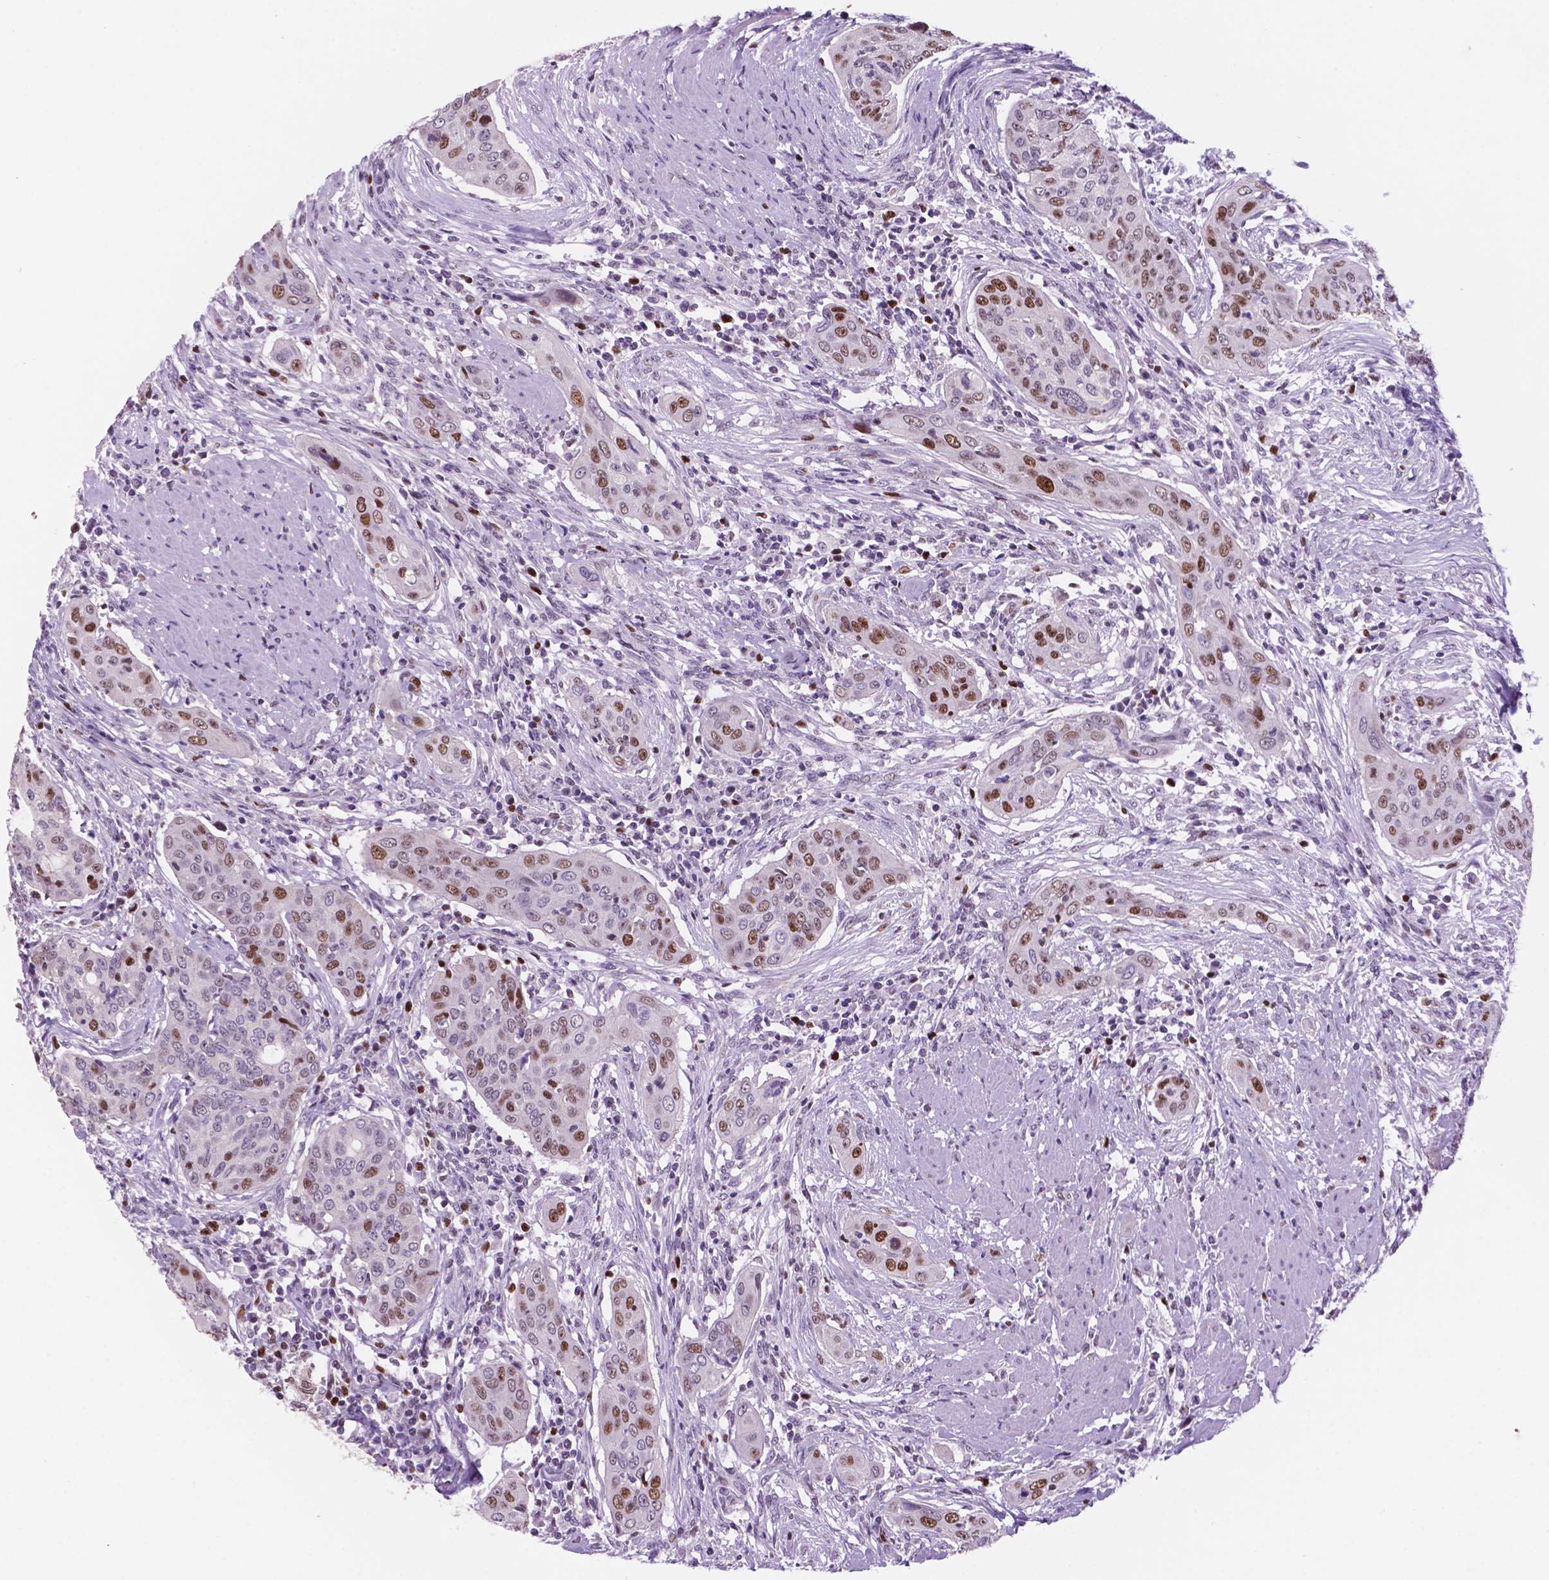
{"staining": {"intensity": "moderate", "quantity": "25%-75%", "location": "nuclear"}, "tissue": "urothelial cancer", "cell_type": "Tumor cells", "image_type": "cancer", "snomed": [{"axis": "morphology", "description": "Urothelial carcinoma, High grade"}, {"axis": "topography", "description": "Urinary bladder"}], "caption": "A brown stain labels moderate nuclear expression of a protein in high-grade urothelial carcinoma tumor cells. (DAB (3,3'-diaminobenzidine) IHC, brown staining for protein, blue staining for nuclei).", "gene": "NCAPH2", "patient": {"sex": "male", "age": 82}}